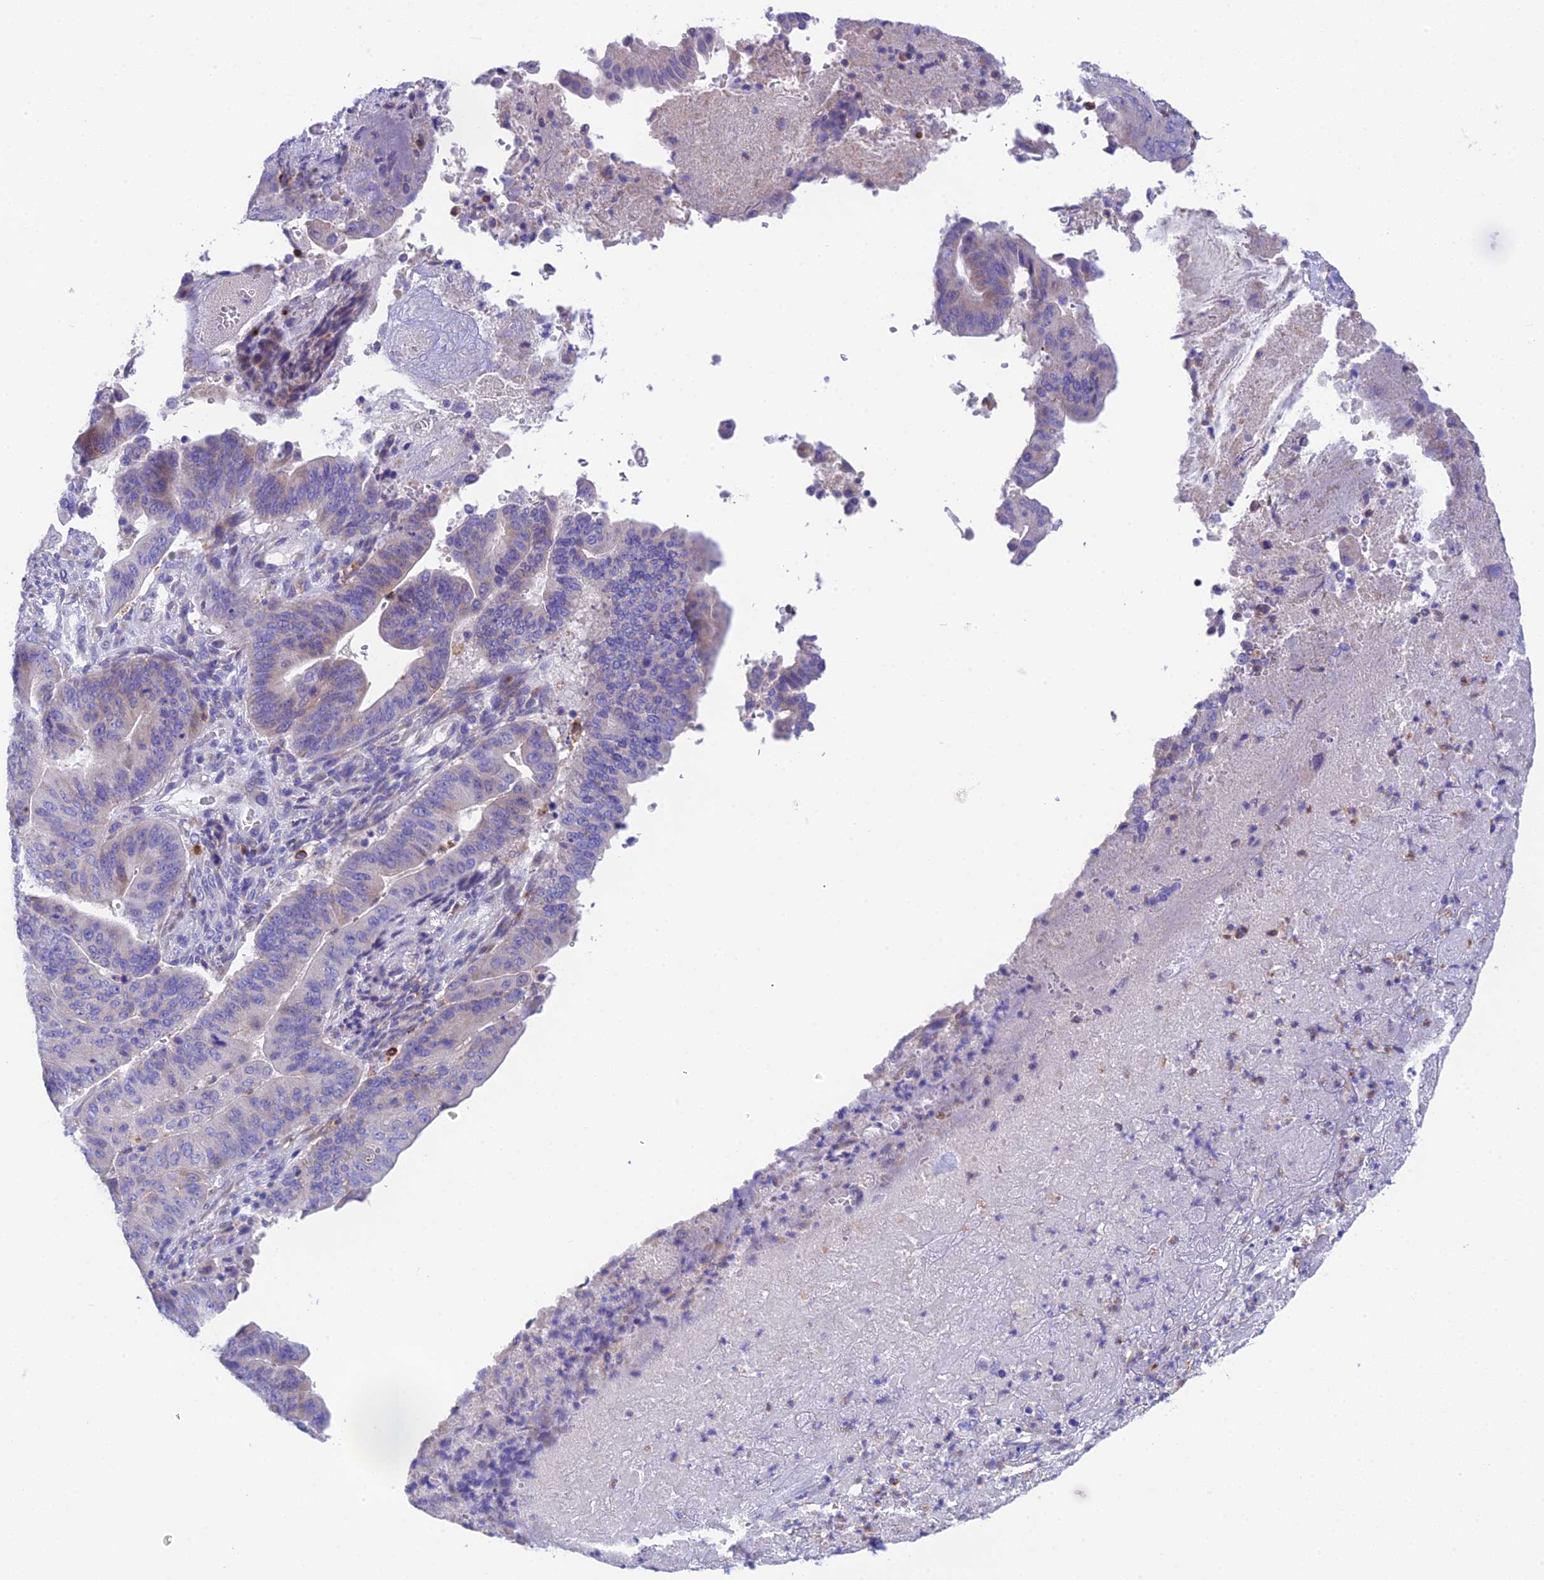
{"staining": {"intensity": "negative", "quantity": "none", "location": "none"}, "tissue": "pancreatic cancer", "cell_type": "Tumor cells", "image_type": "cancer", "snomed": [{"axis": "morphology", "description": "Adenocarcinoma, NOS"}, {"axis": "topography", "description": "Pancreas"}], "caption": "The image displays no significant staining in tumor cells of pancreatic cancer. Brightfield microscopy of immunohistochemistry (IHC) stained with DAB (3,3'-diaminobenzidine) (brown) and hematoxylin (blue), captured at high magnification.", "gene": "KIAA0408", "patient": {"sex": "female", "age": 77}}